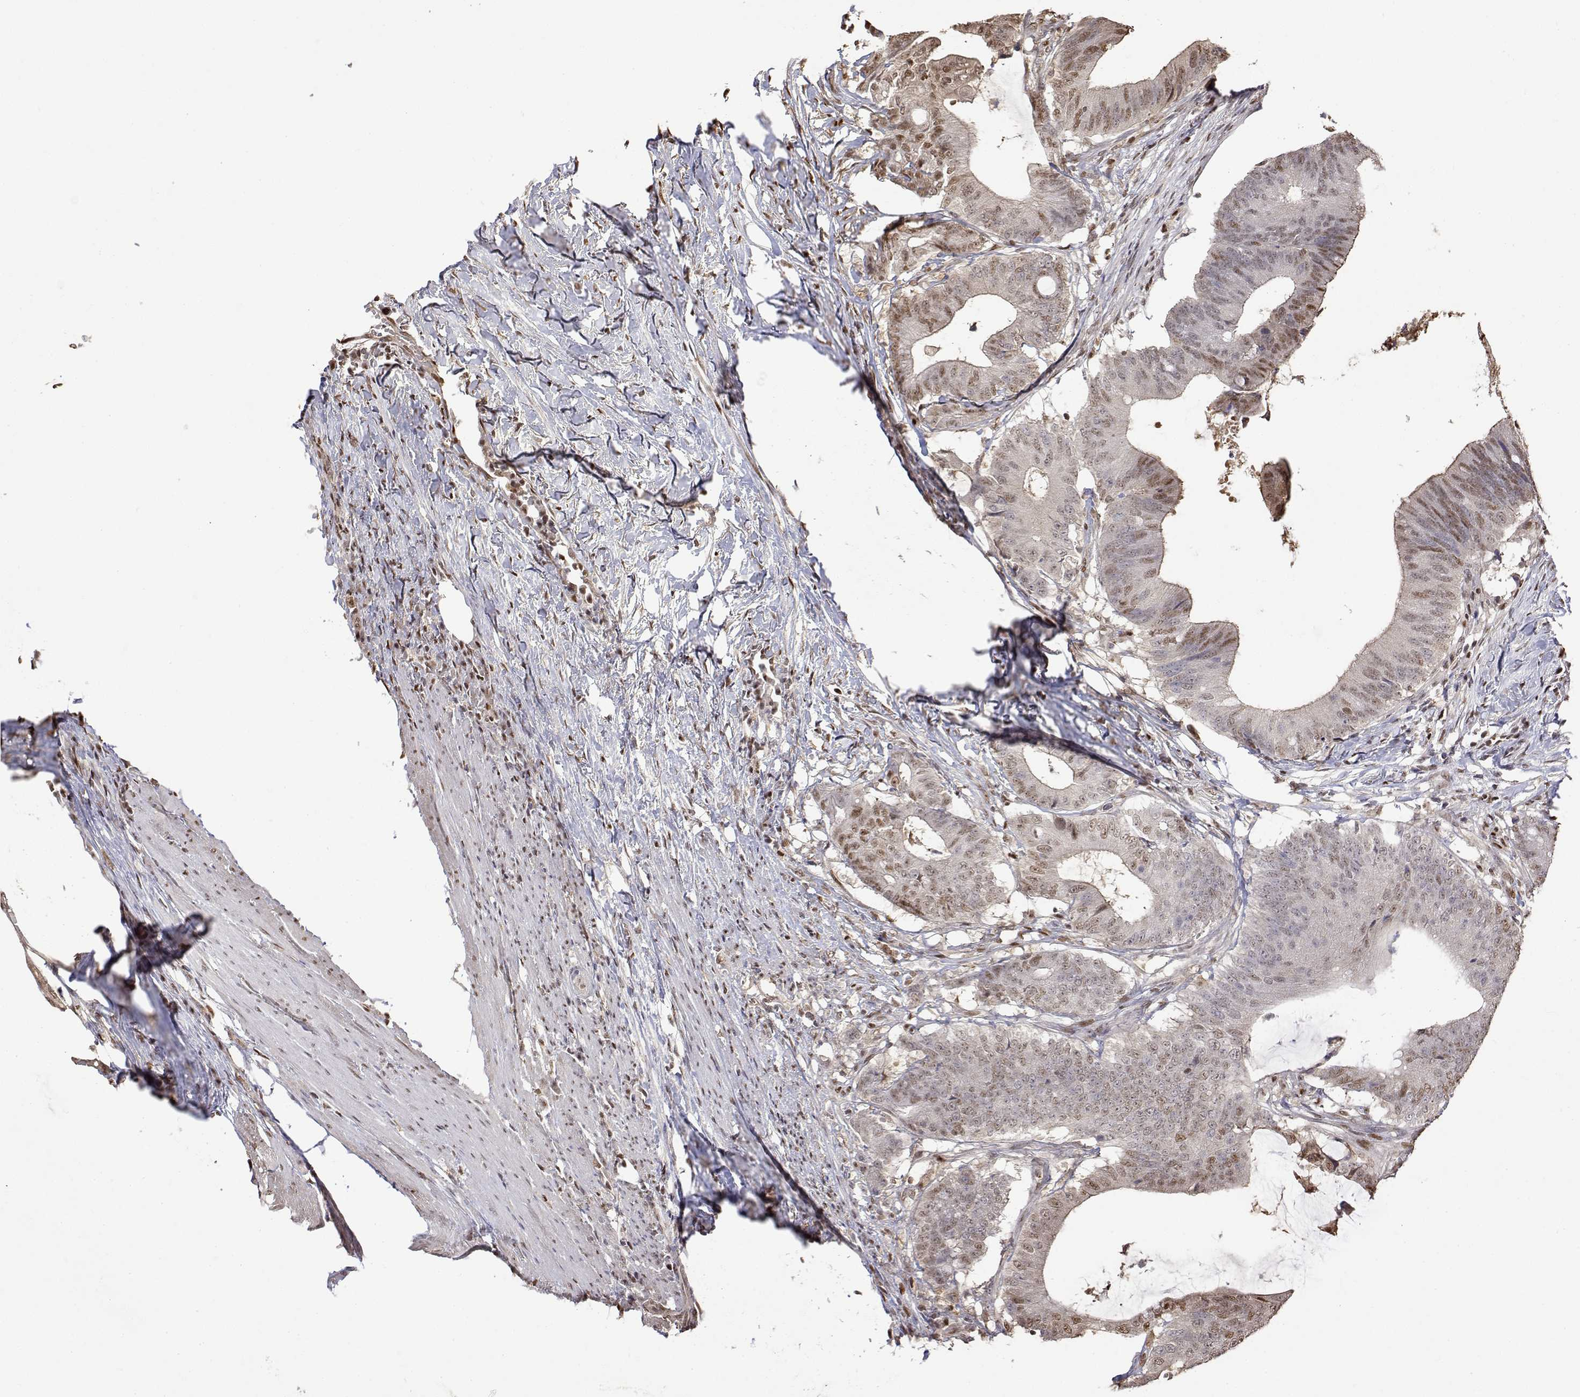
{"staining": {"intensity": "weak", "quantity": "25%-75%", "location": "nuclear"}, "tissue": "colorectal cancer", "cell_type": "Tumor cells", "image_type": "cancer", "snomed": [{"axis": "morphology", "description": "Adenocarcinoma, NOS"}, {"axis": "topography", "description": "Colon"}], "caption": "The immunohistochemical stain shows weak nuclear staining in tumor cells of colorectal cancer tissue.", "gene": "TPI1", "patient": {"sex": "female", "age": 43}}